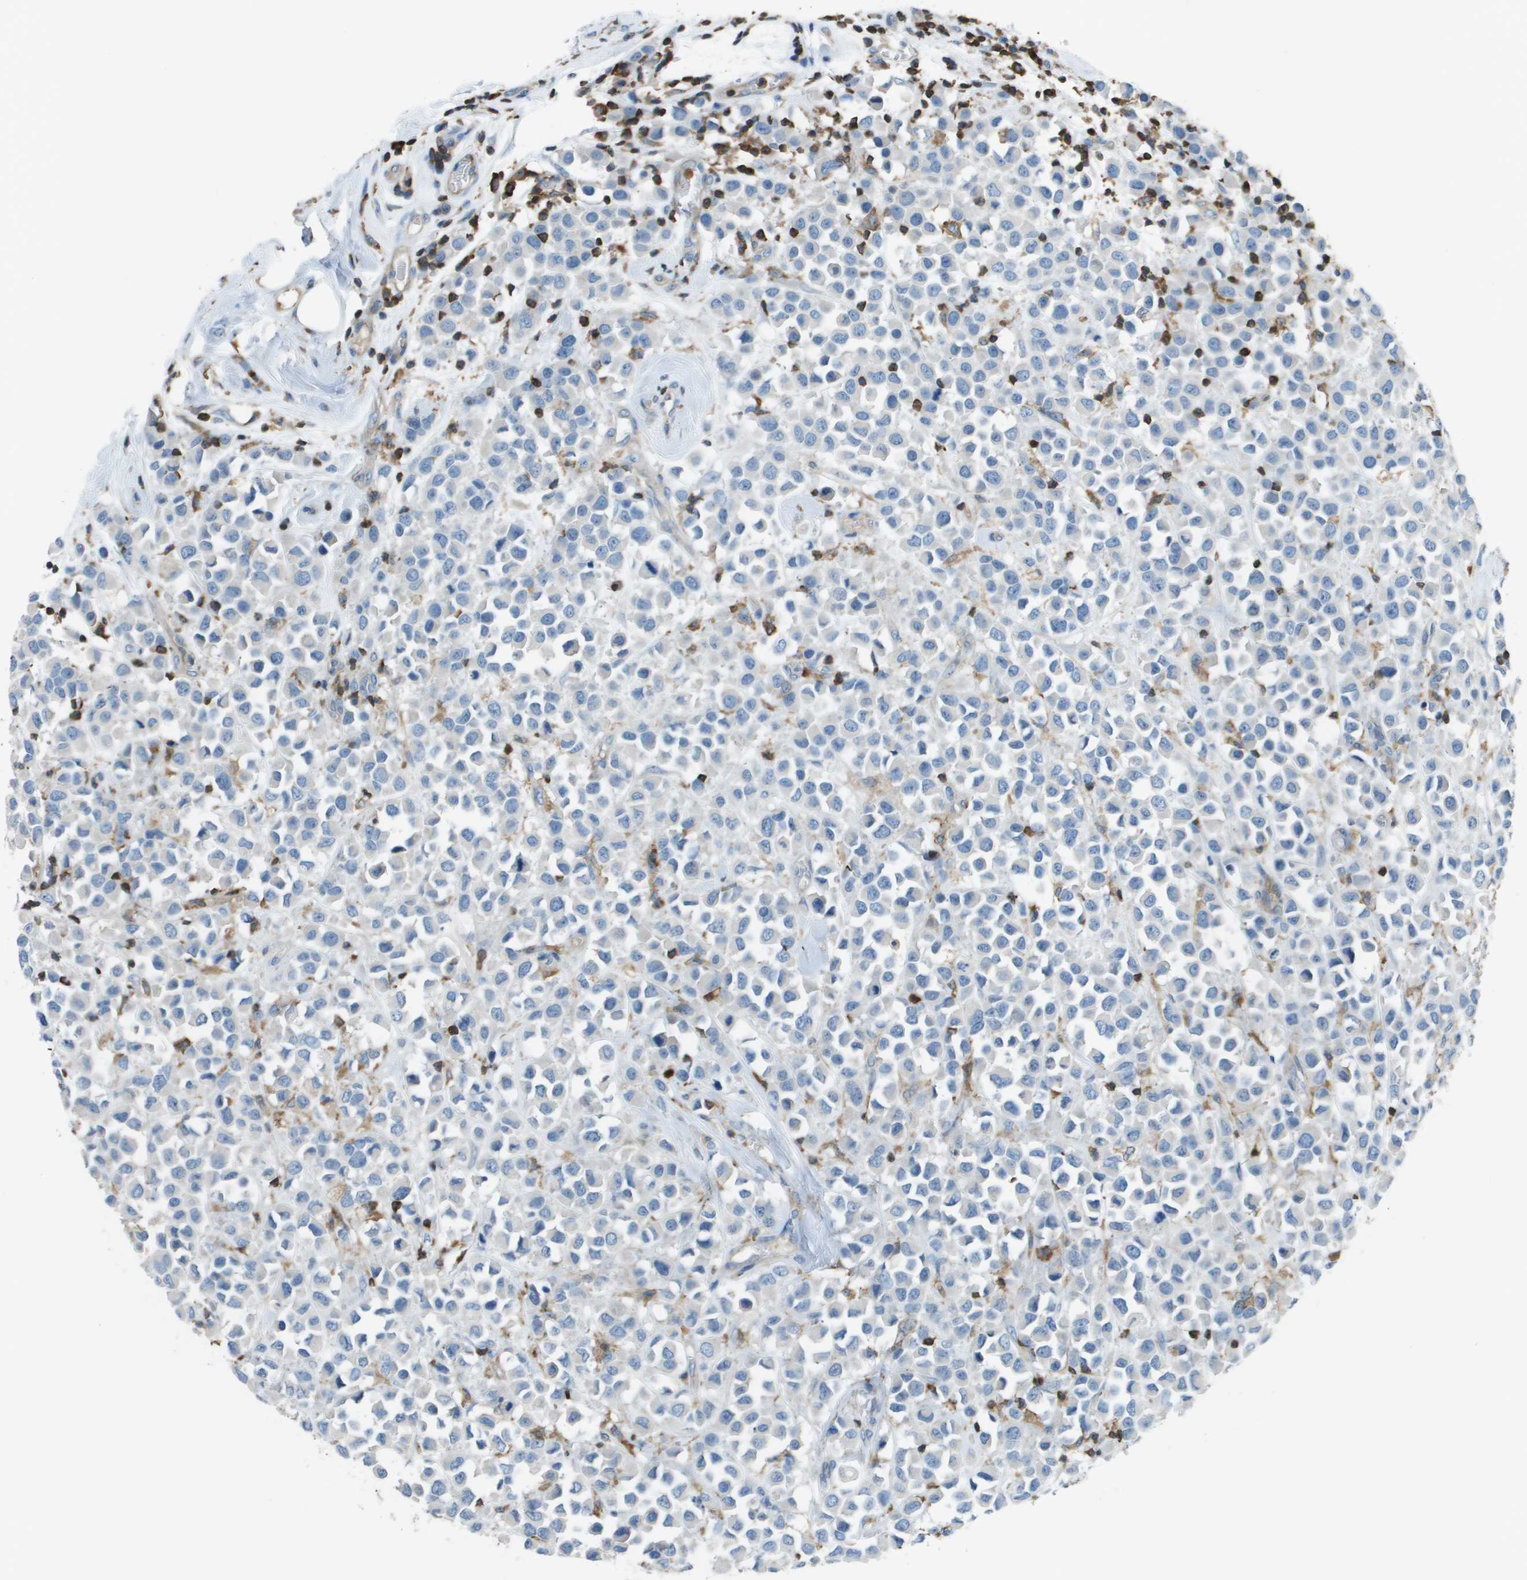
{"staining": {"intensity": "negative", "quantity": "none", "location": "none"}, "tissue": "breast cancer", "cell_type": "Tumor cells", "image_type": "cancer", "snomed": [{"axis": "morphology", "description": "Duct carcinoma"}, {"axis": "topography", "description": "Breast"}], "caption": "Human breast cancer (infiltrating ductal carcinoma) stained for a protein using immunohistochemistry reveals no expression in tumor cells.", "gene": "APBB1IP", "patient": {"sex": "female", "age": 61}}